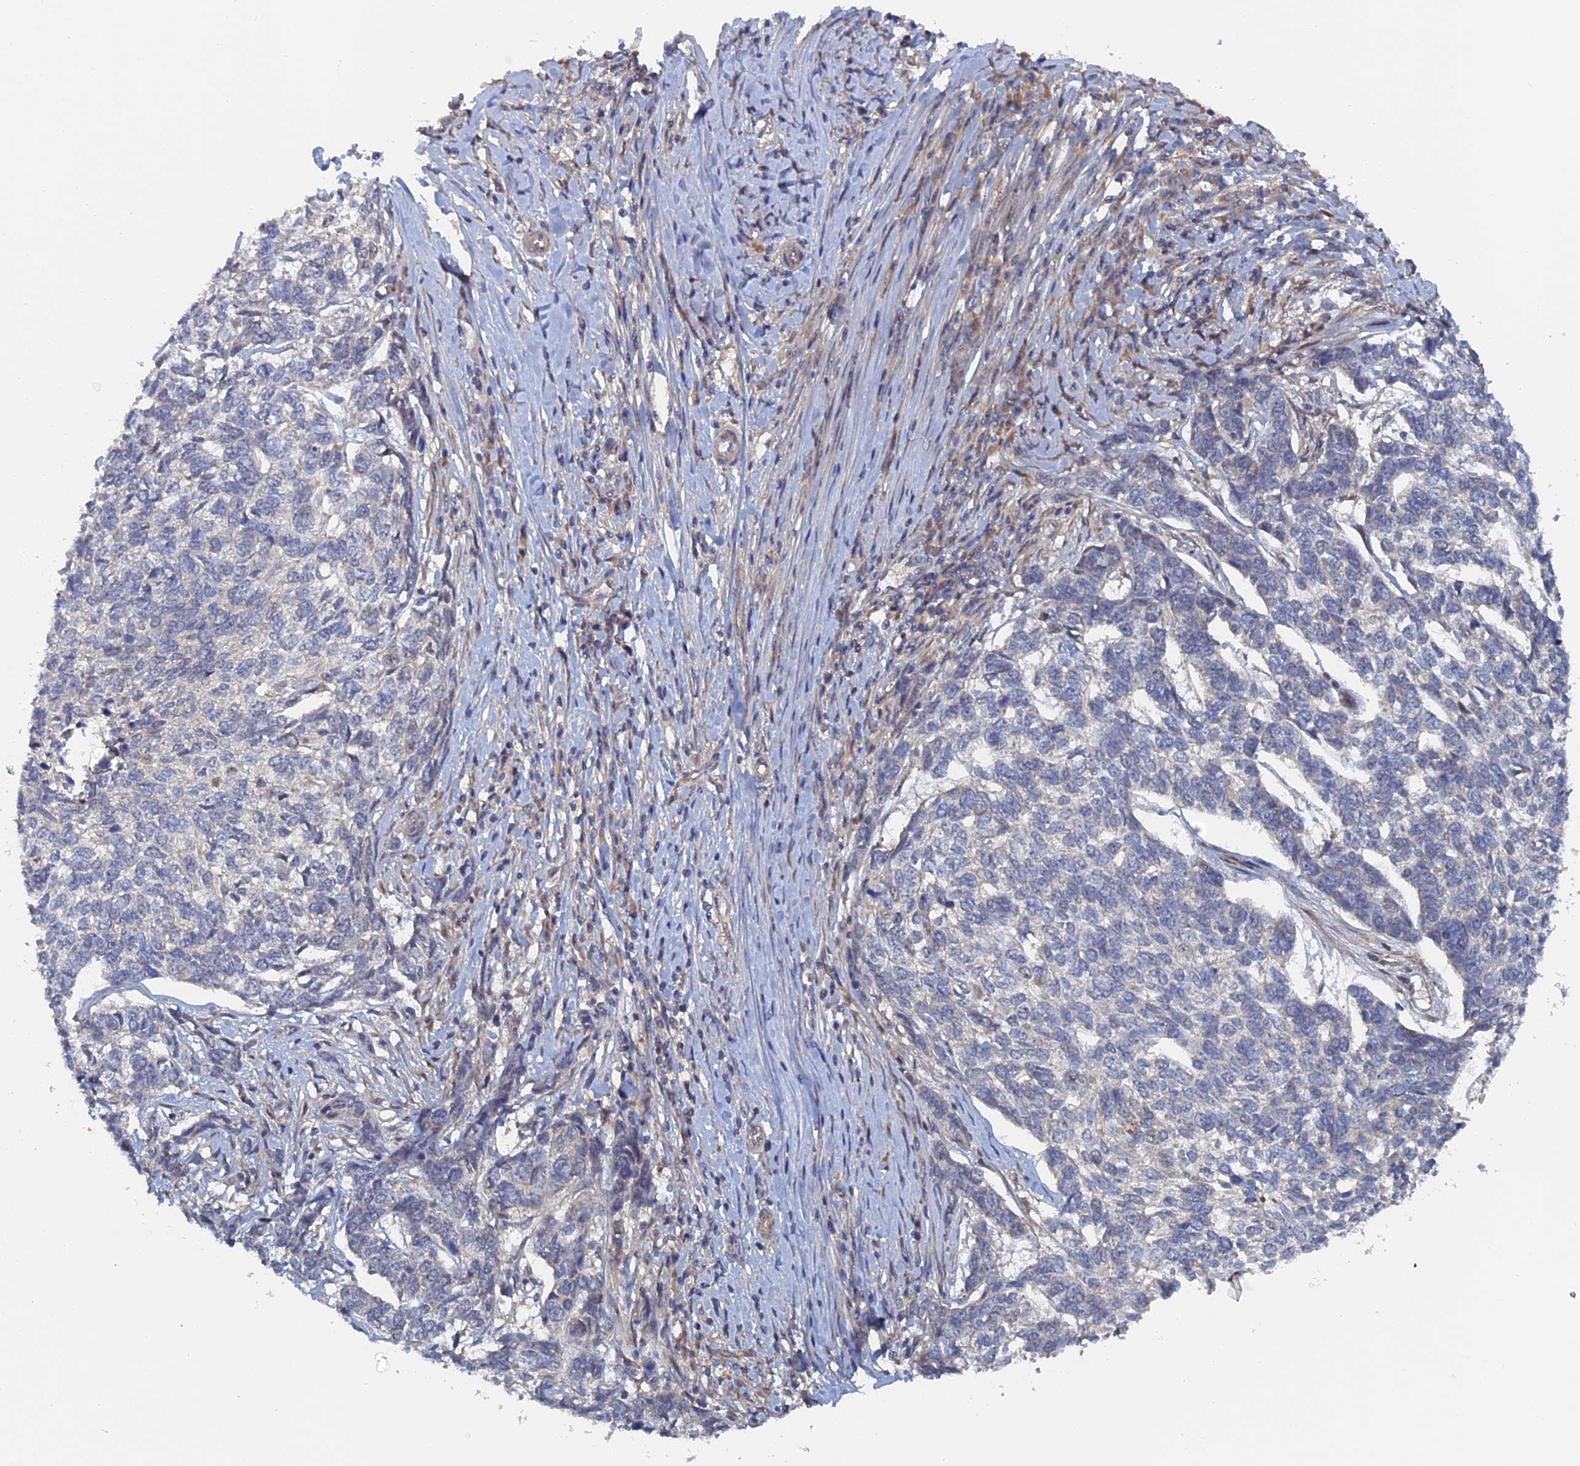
{"staining": {"intensity": "negative", "quantity": "none", "location": "none"}, "tissue": "skin cancer", "cell_type": "Tumor cells", "image_type": "cancer", "snomed": [{"axis": "morphology", "description": "Basal cell carcinoma"}, {"axis": "topography", "description": "Skin"}], "caption": "Immunohistochemistry (IHC) micrograph of neoplastic tissue: human basal cell carcinoma (skin) stained with DAB displays no significant protein expression in tumor cells. (DAB immunohistochemistry, high magnification).", "gene": "ELOVL6", "patient": {"sex": "female", "age": 65}}